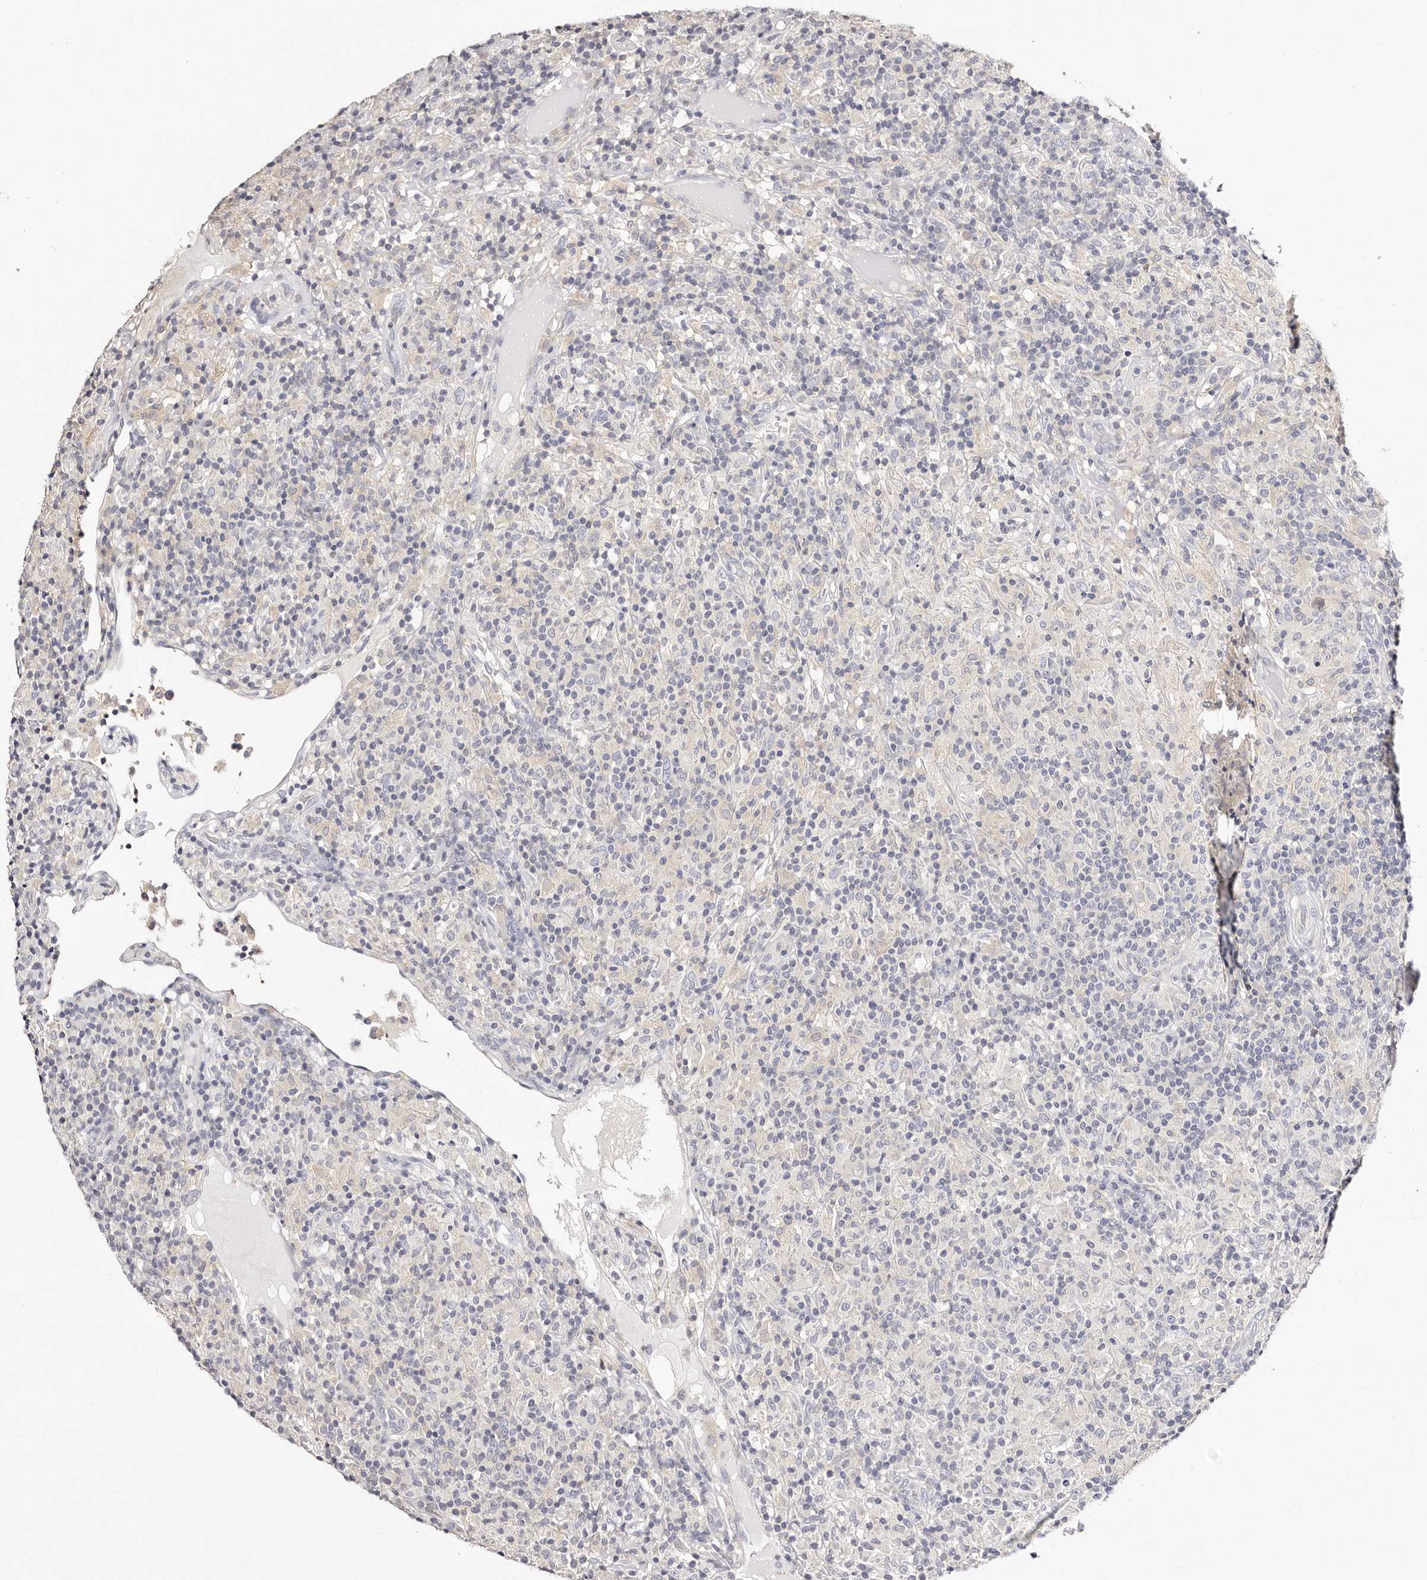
{"staining": {"intensity": "negative", "quantity": "none", "location": "none"}, "tissue": "lymphoma", "cell_type": "Tumor cells", "image_type": "cancer", "snomed": [{"axis": "morphology", "description": "Hodgkin's disease, NOS"}, {"axis": "topography", "description": "Lymph node"}], "caption": "Immunohistochemistry image of neoplastic tissue: Hodgkin's disease stained with DAB demonstrates no significant protein expression in tumor cells.", "gene": "ROM1", "patient": {"sex": "male", "age": 70}}